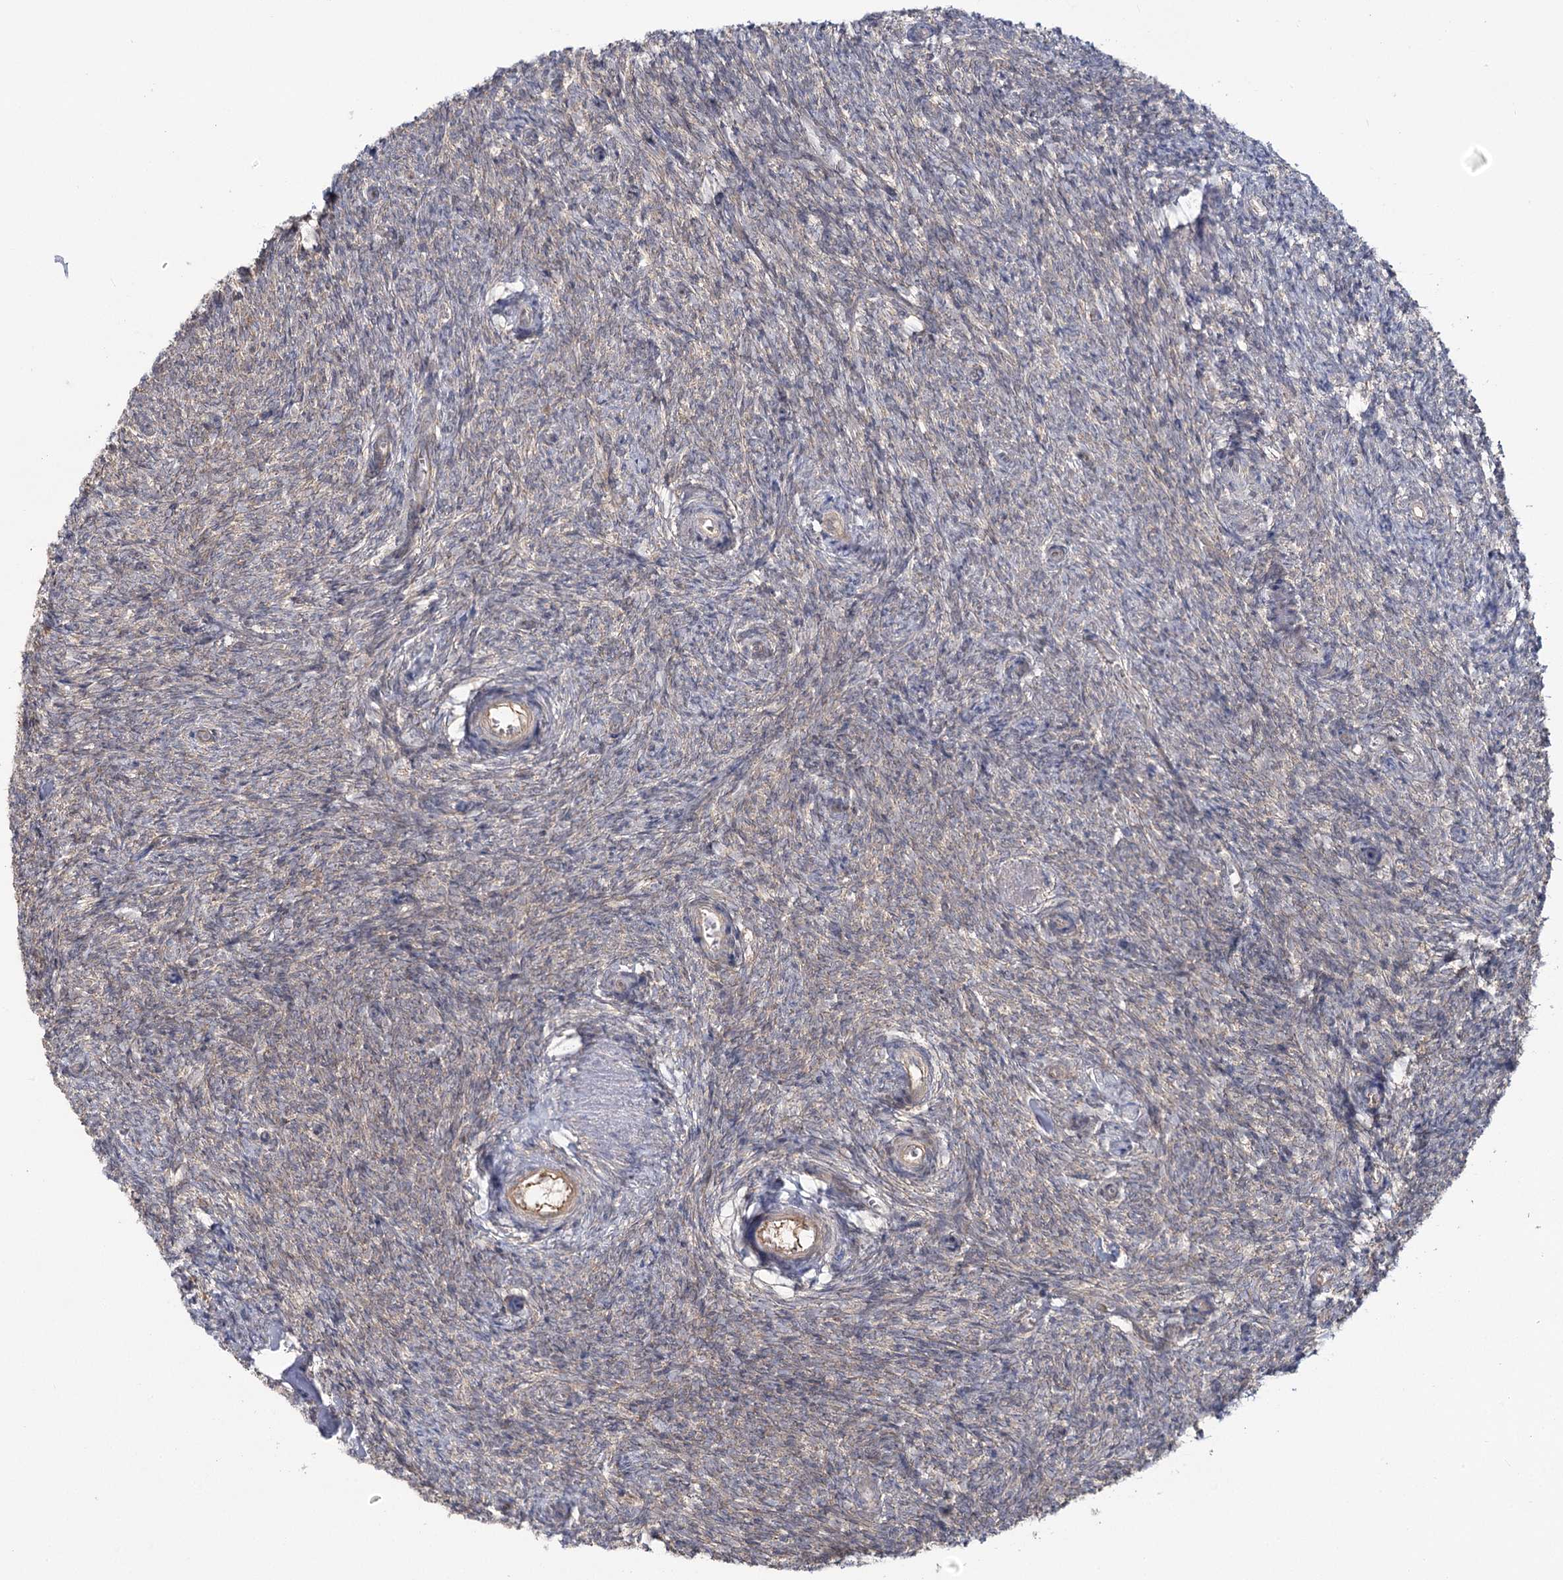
{"staining": {"intensity": "negative", "quantity": "none", "location": "none"}, "tissue": "ovary", "cell_type": "Ovarian stroma cells", "image_type": "normal", "snomed": [{"axis": "morphology", "description": "Normal tissue, NOS"}, {"axis": "topography", "description": "Ovary"}], "caption": "DAB (3,3'-diaminobenzidine) immunohistochemical staining of benign ovary exhibits no significant staining in ovarian stroma cells.", "gene": "TBC1D9B", "patient": {"sex": "female", "age": 44}}